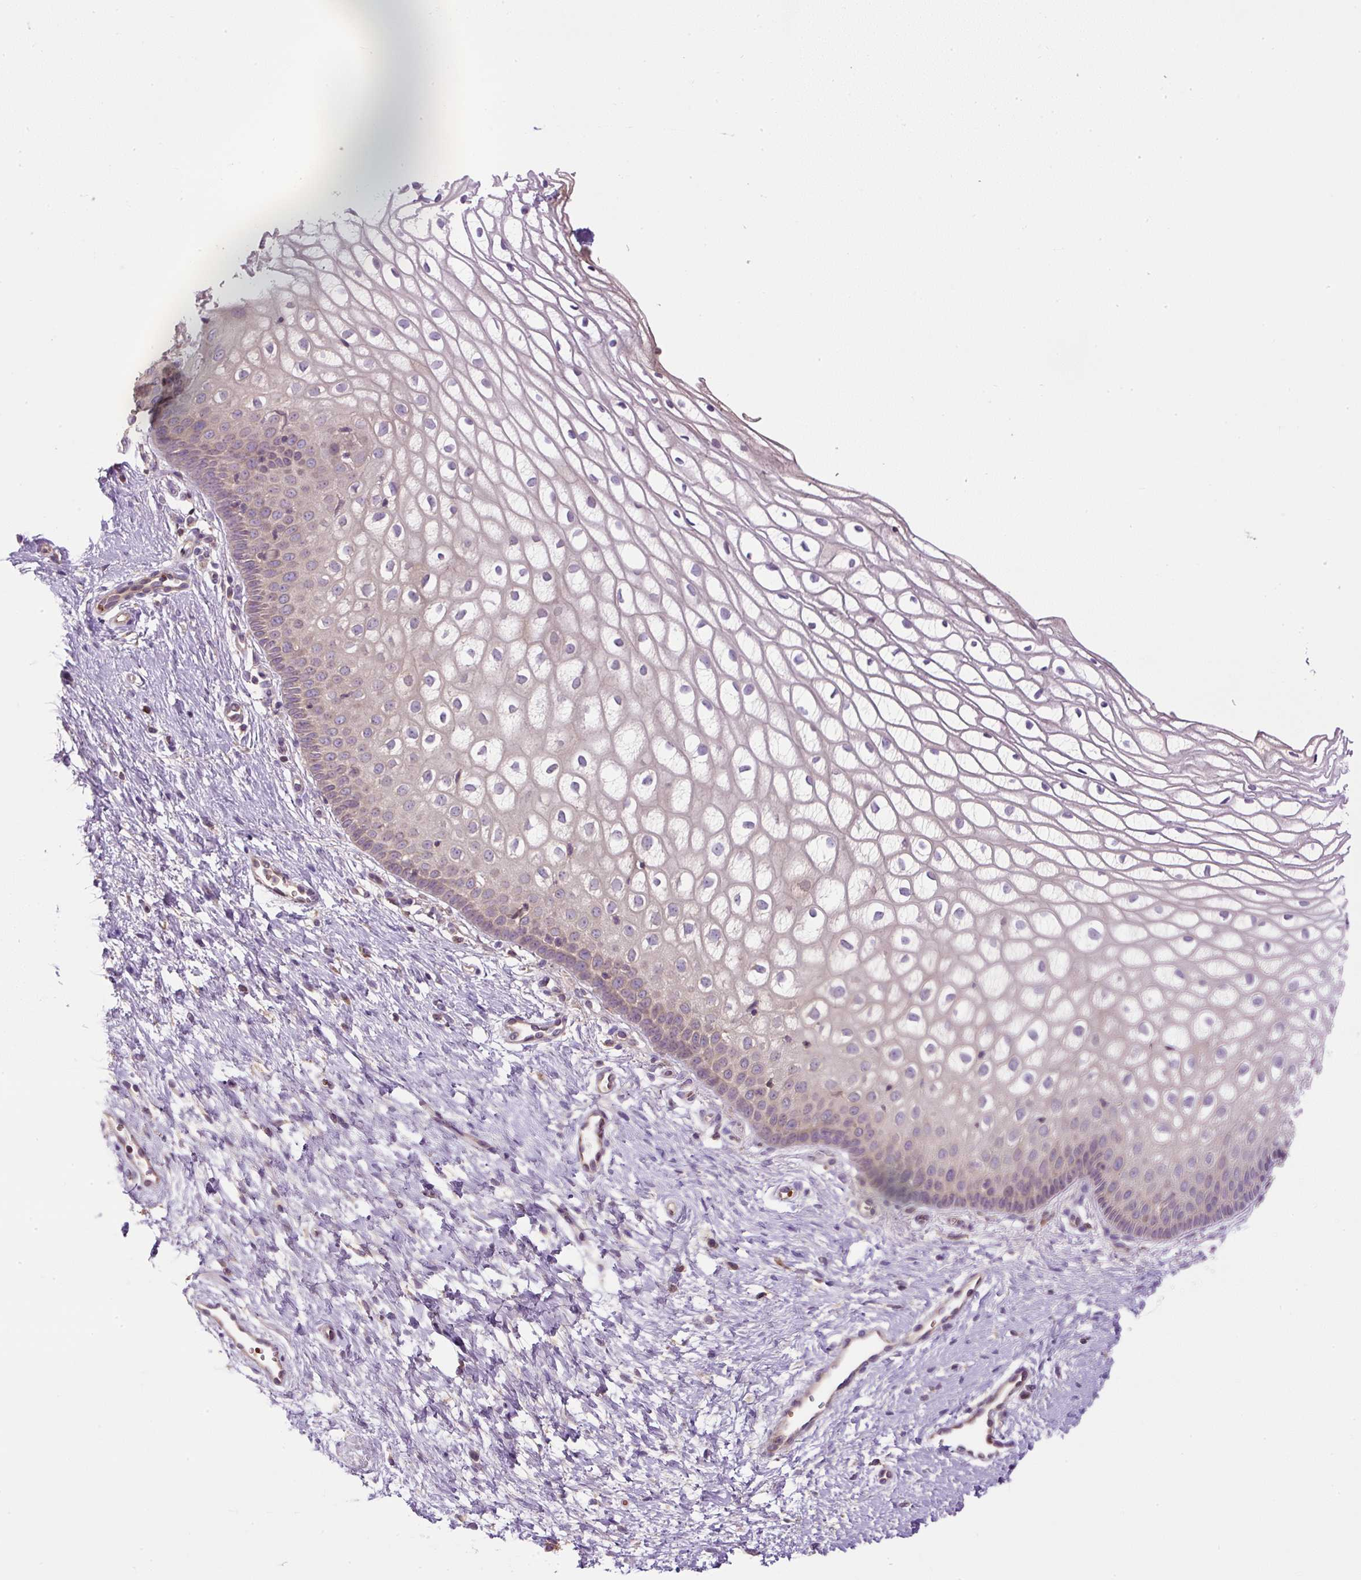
{"staining": {"intensity": "weak", "quantity": "<25%", "location": "cytoplasmic/membranous"}, "tissue": "cervix", "cell_type": "Squamous epithelial cells", "image_type": "normal", "snomed": [{"axis": "morphology", "description": "Normal tissue, NOS"}, {"axis": "topography", "description": "Cervix"}], "caption": "Protein analysis of unremarkable cervix shows no significant expression in squamous epithelial cells.", "gene": "CXCL13", "patient": {"sex": "female", "age": 36}}